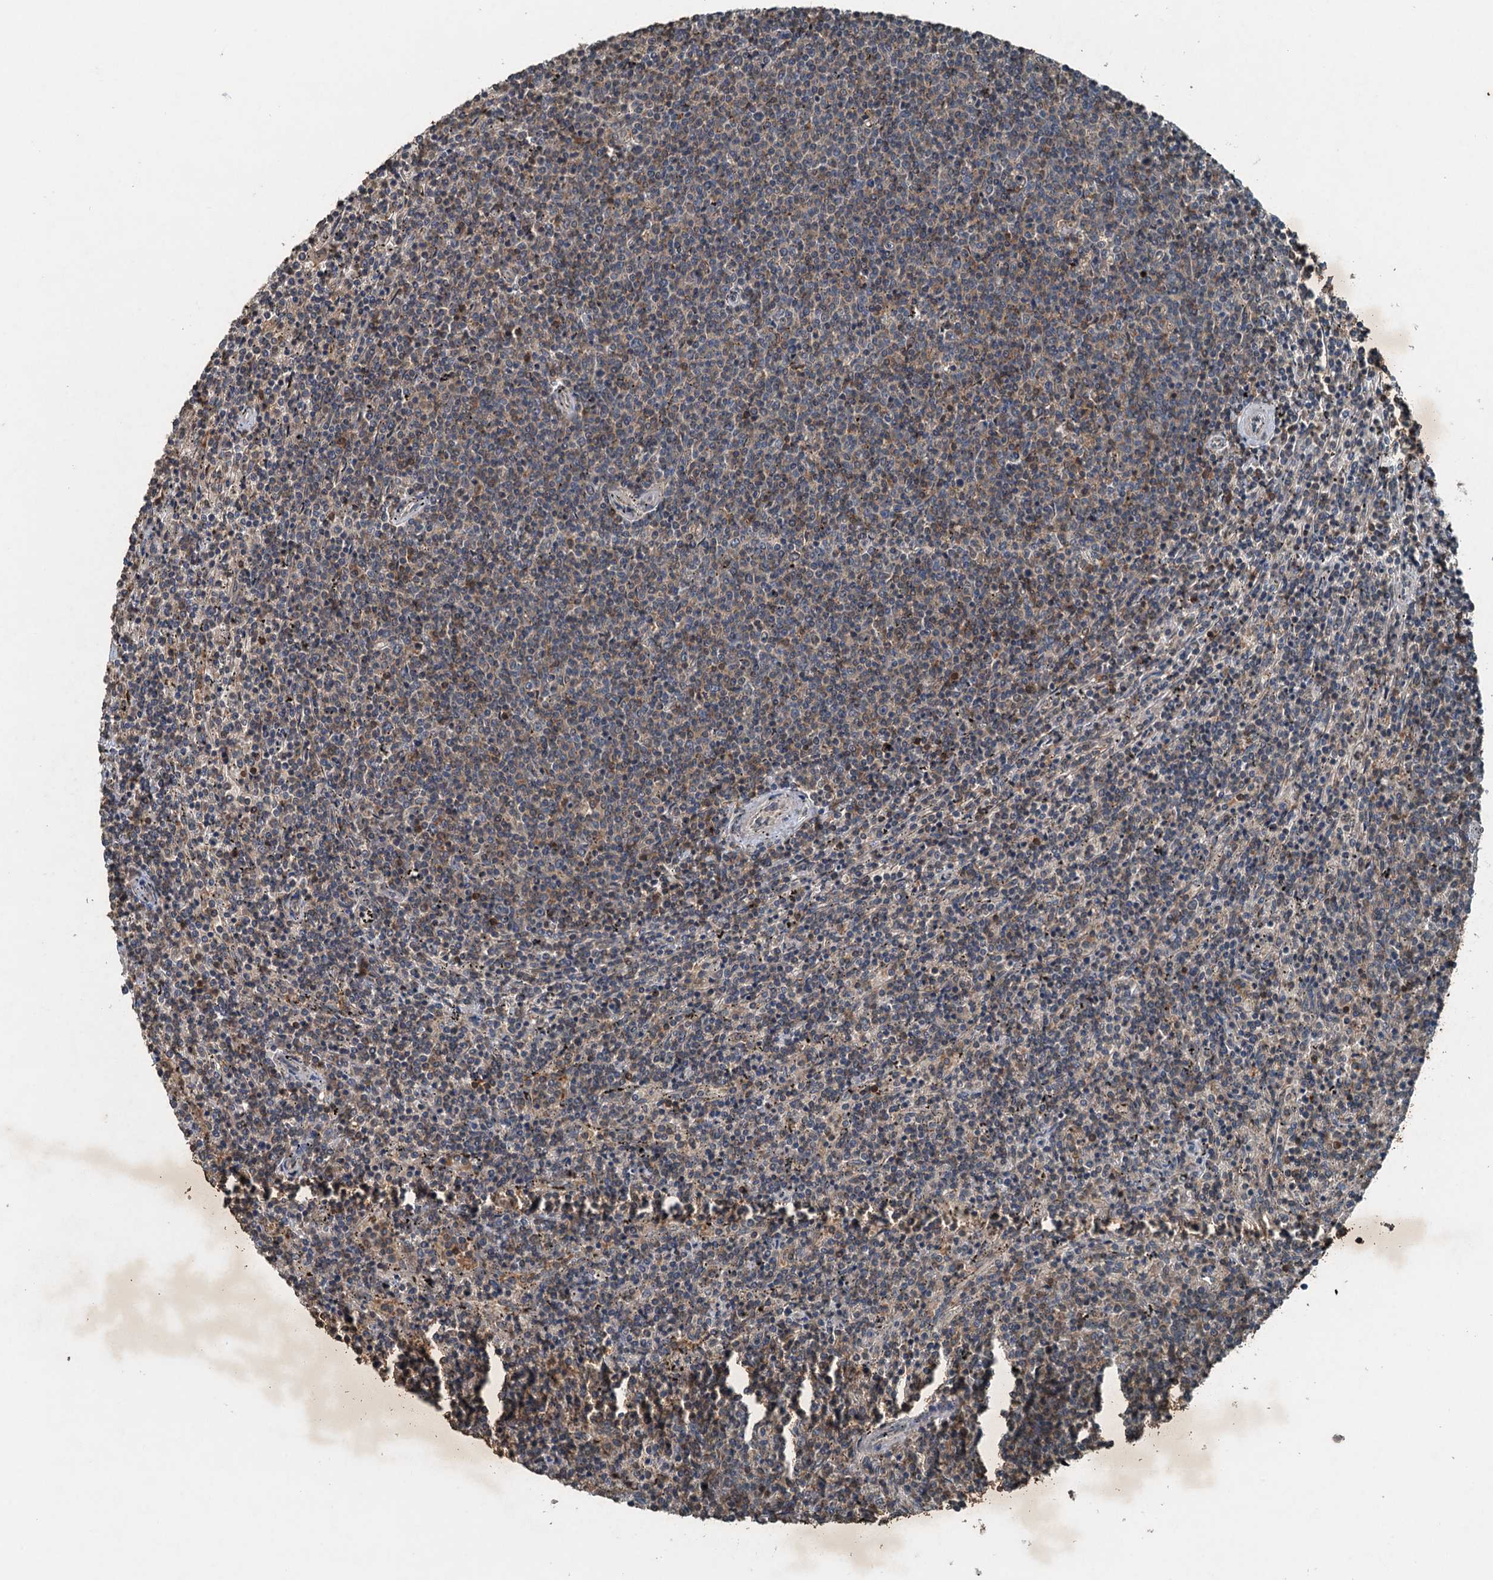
{"staining": {"intensity": "weak", "quantity": "<25%", "location": "cytoplasmic/membranous"}, "tissue": "lymphoma", "cell_type": "Tumor cells", "image_type": "cancer", "snomed": [{"axis": "morphology", "description": "Malignant lymphoma, non-Hodgkin's type, Low grade"}, {"axis": "topography", "description": "Spleen"}], "caption": "Protein analysis of malignant lymphoma, non-Hodgkin's type (low-grade) shows no significant staining in tumor cells.", "gene": "TCTN1", "patient": {"sex": "female", "age": 50}}